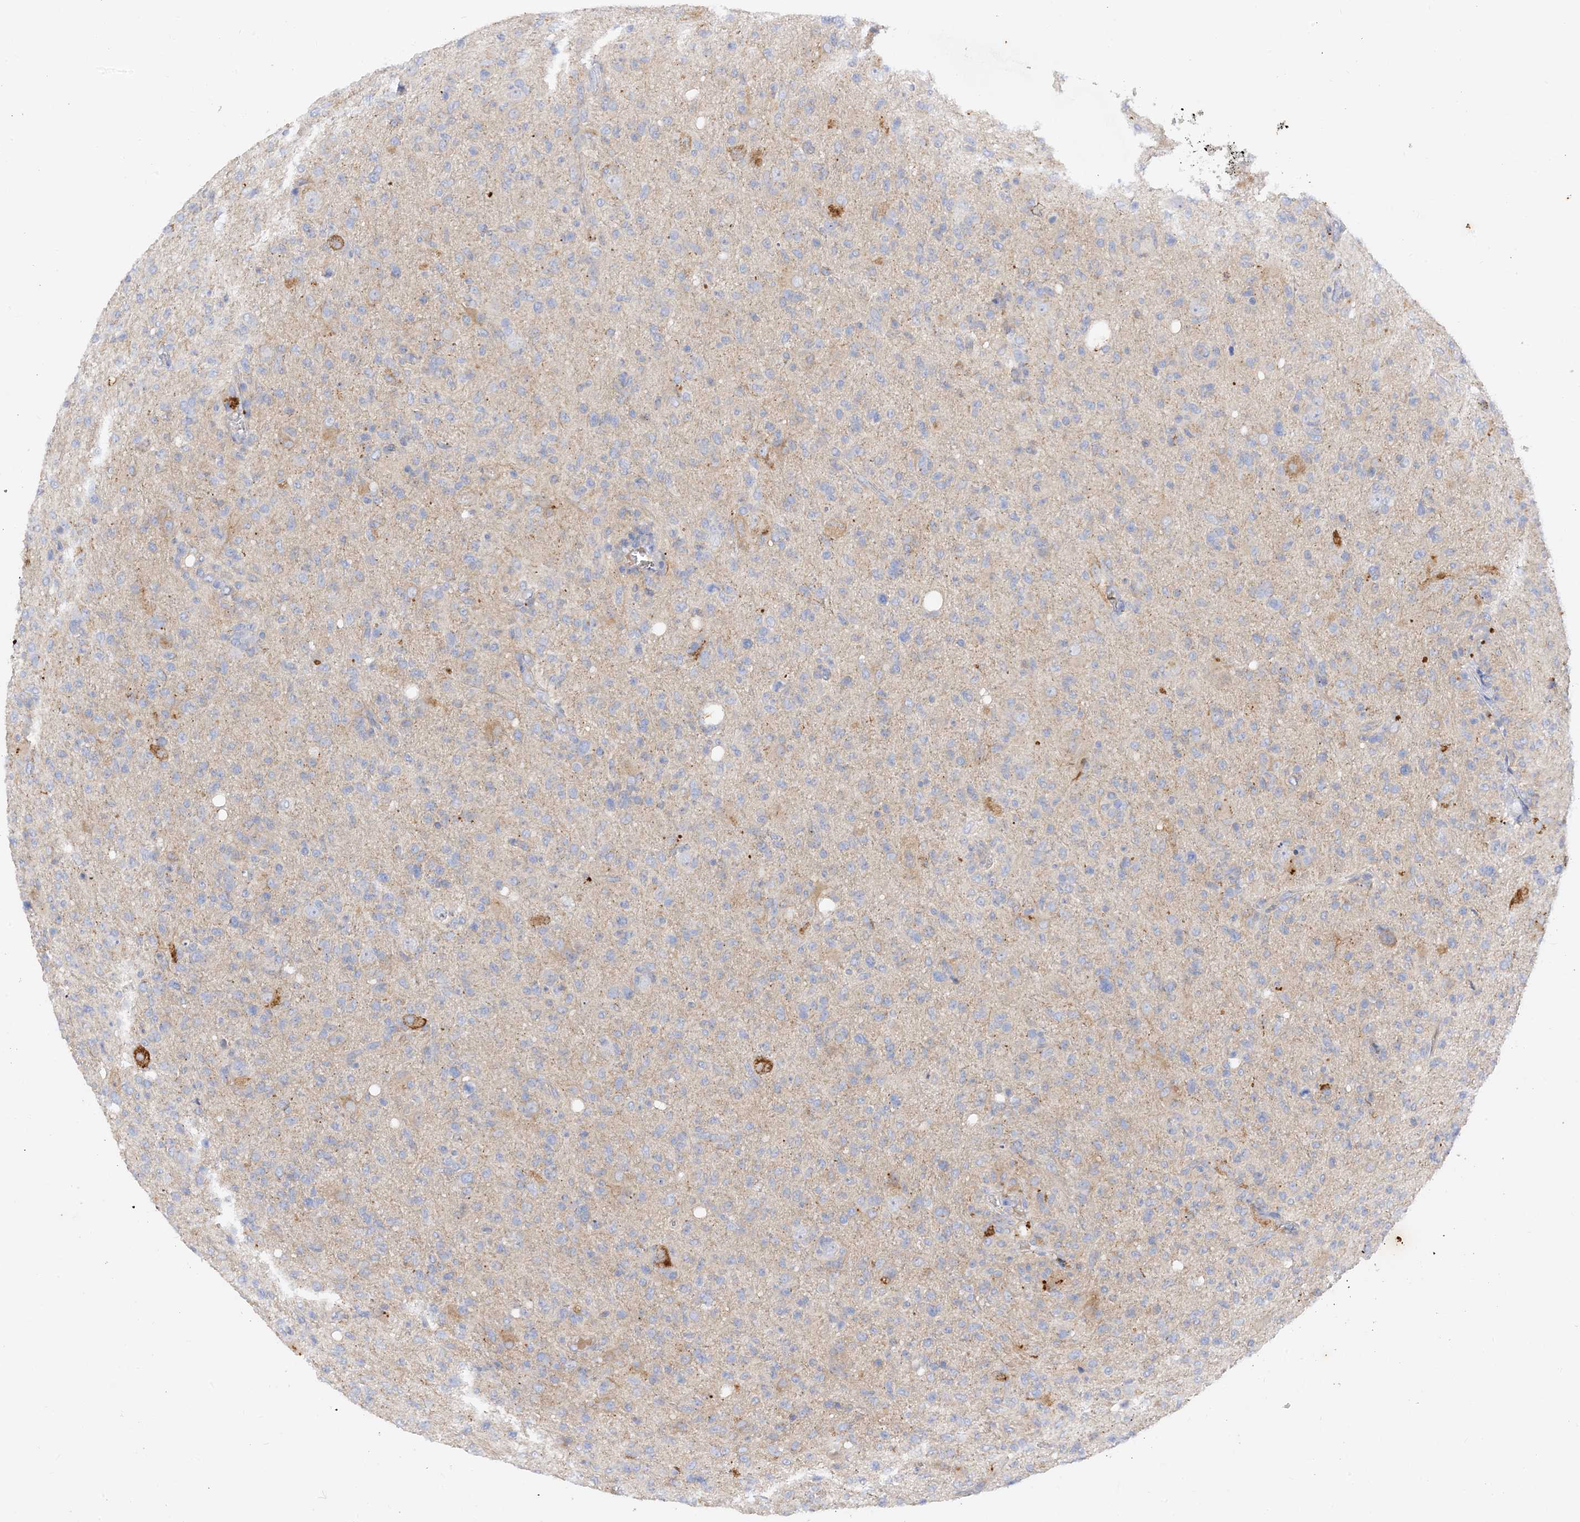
{"staining": {"intensity": "negative", "quantity": "none", "location": "none"}, "tissue": "glioma", "cell_type": "Tumor cells", "image_type": "cancer", "snomed": [{"axis": "morphology", "description": "Glioma, malignant, High grade"}, {"axis": "topography", "description": "Brain"}], "caption": "Protein analysis of high-grade glioma (malignant) displays no significant expression in tumor cells. Brightfield microscopy of immunohistochemistry (IHC) stained with DAB (3,3'-diaminobenzidine) (brown) and hematoxylin (blue), captured at high magnification.", "gene": "ARV1", "patient": {"sex": "female", "age": 57}}